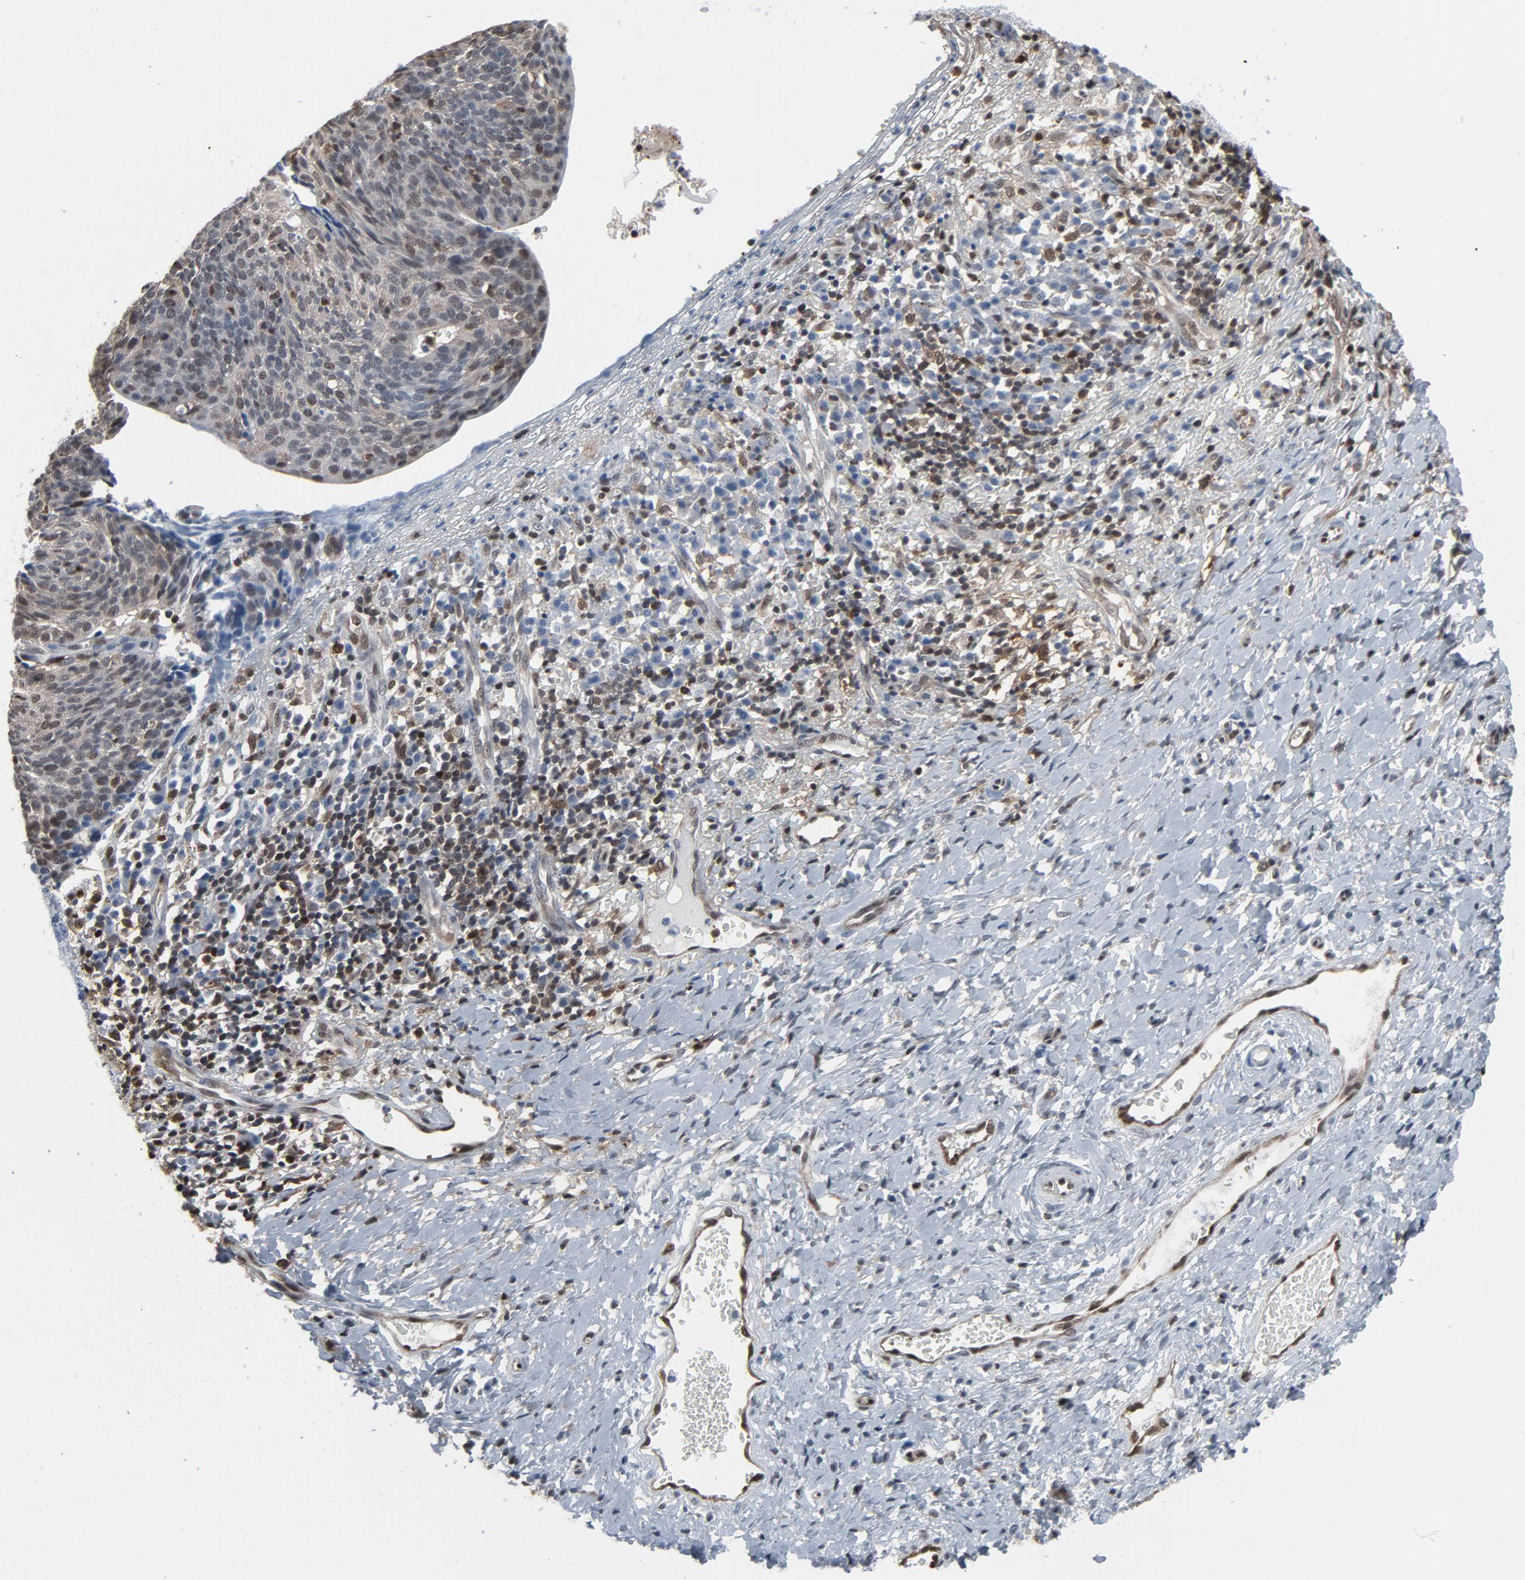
{"staining": {"intensity": "moderate", "quantity": "25%-75%", "location": "cytoplasmic/membranous,nuclear"}, "tissue": "cervical cancer", "cell_type": "Tumor cells", "image_type": "cancer", "snomed": [{"axis": "morphology", "description": "Normal tissue, NOS"}, {"axis": "morphology", "description": "Squamous cell carcinoma, NOS"}, {"axis": "topography", "description": "Cervix"}], "caption": "There is medium levels of moderate cytoplasmic/membranous and nuclear positivity in tumor cells of cervical cancer (squamous cell carcinoma), as demonstrated by immunohistochemical staining (brown color).", "gene": "STAT5A", "patient": {"sex": "female", "age": 39}}